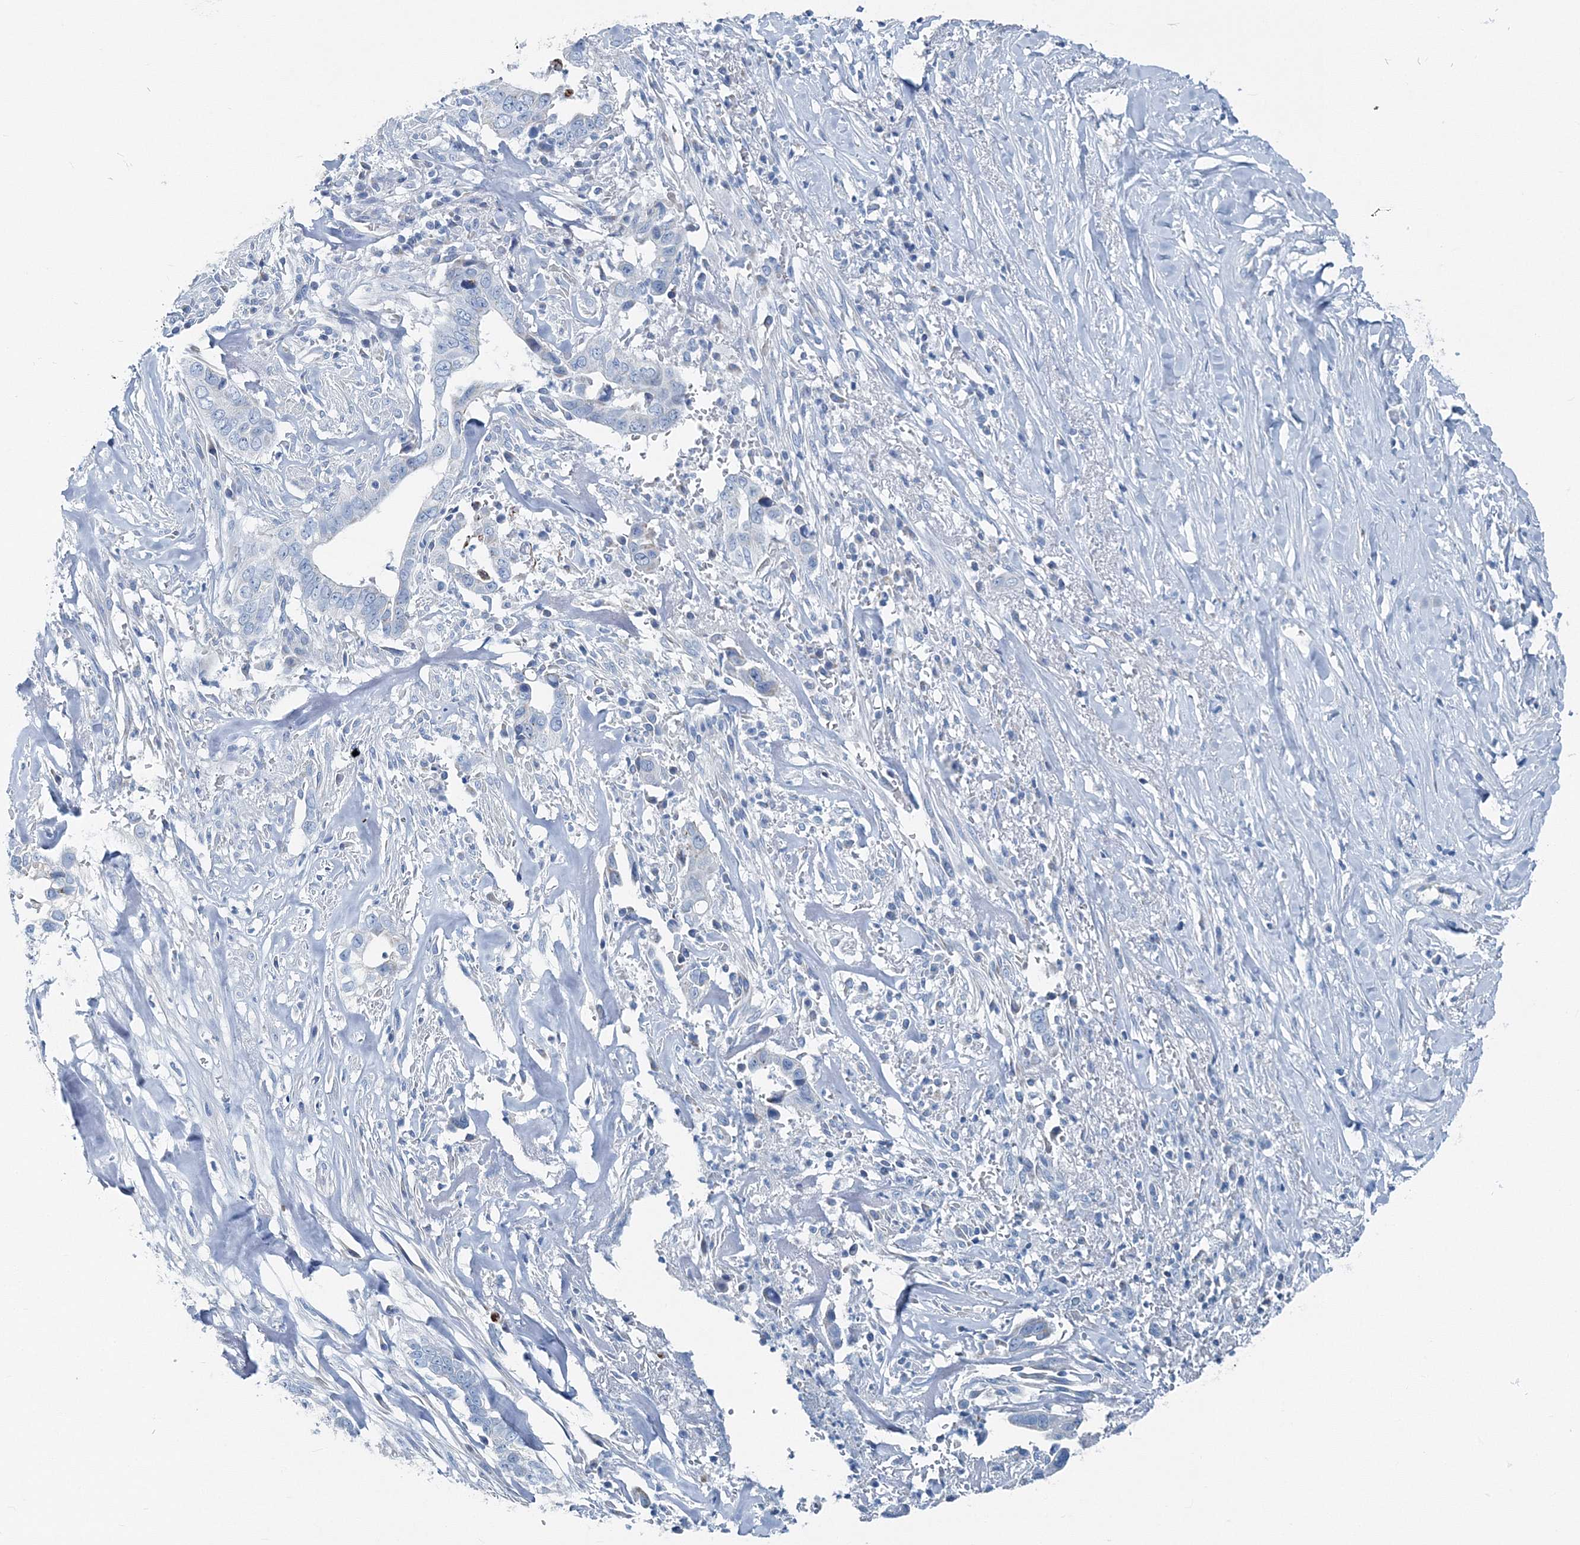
{"staining": {"intensity": "negative", "quantity": "none", "location": "none"}, "tissue": "liver cancer", "cell_type": "Tumor cells", "image_type": "cancer", "snomed": [{"axis": "morphology", "description": "Cholangiocarcinoma"}, {"axis": "topography", "description": "Liver"}], "caption": "There is no significant expression in tumor cells of liver cholangiocarcinoma.", "gene": "GABARAPL2", "patient": {"sex": "female", "age": 79}}